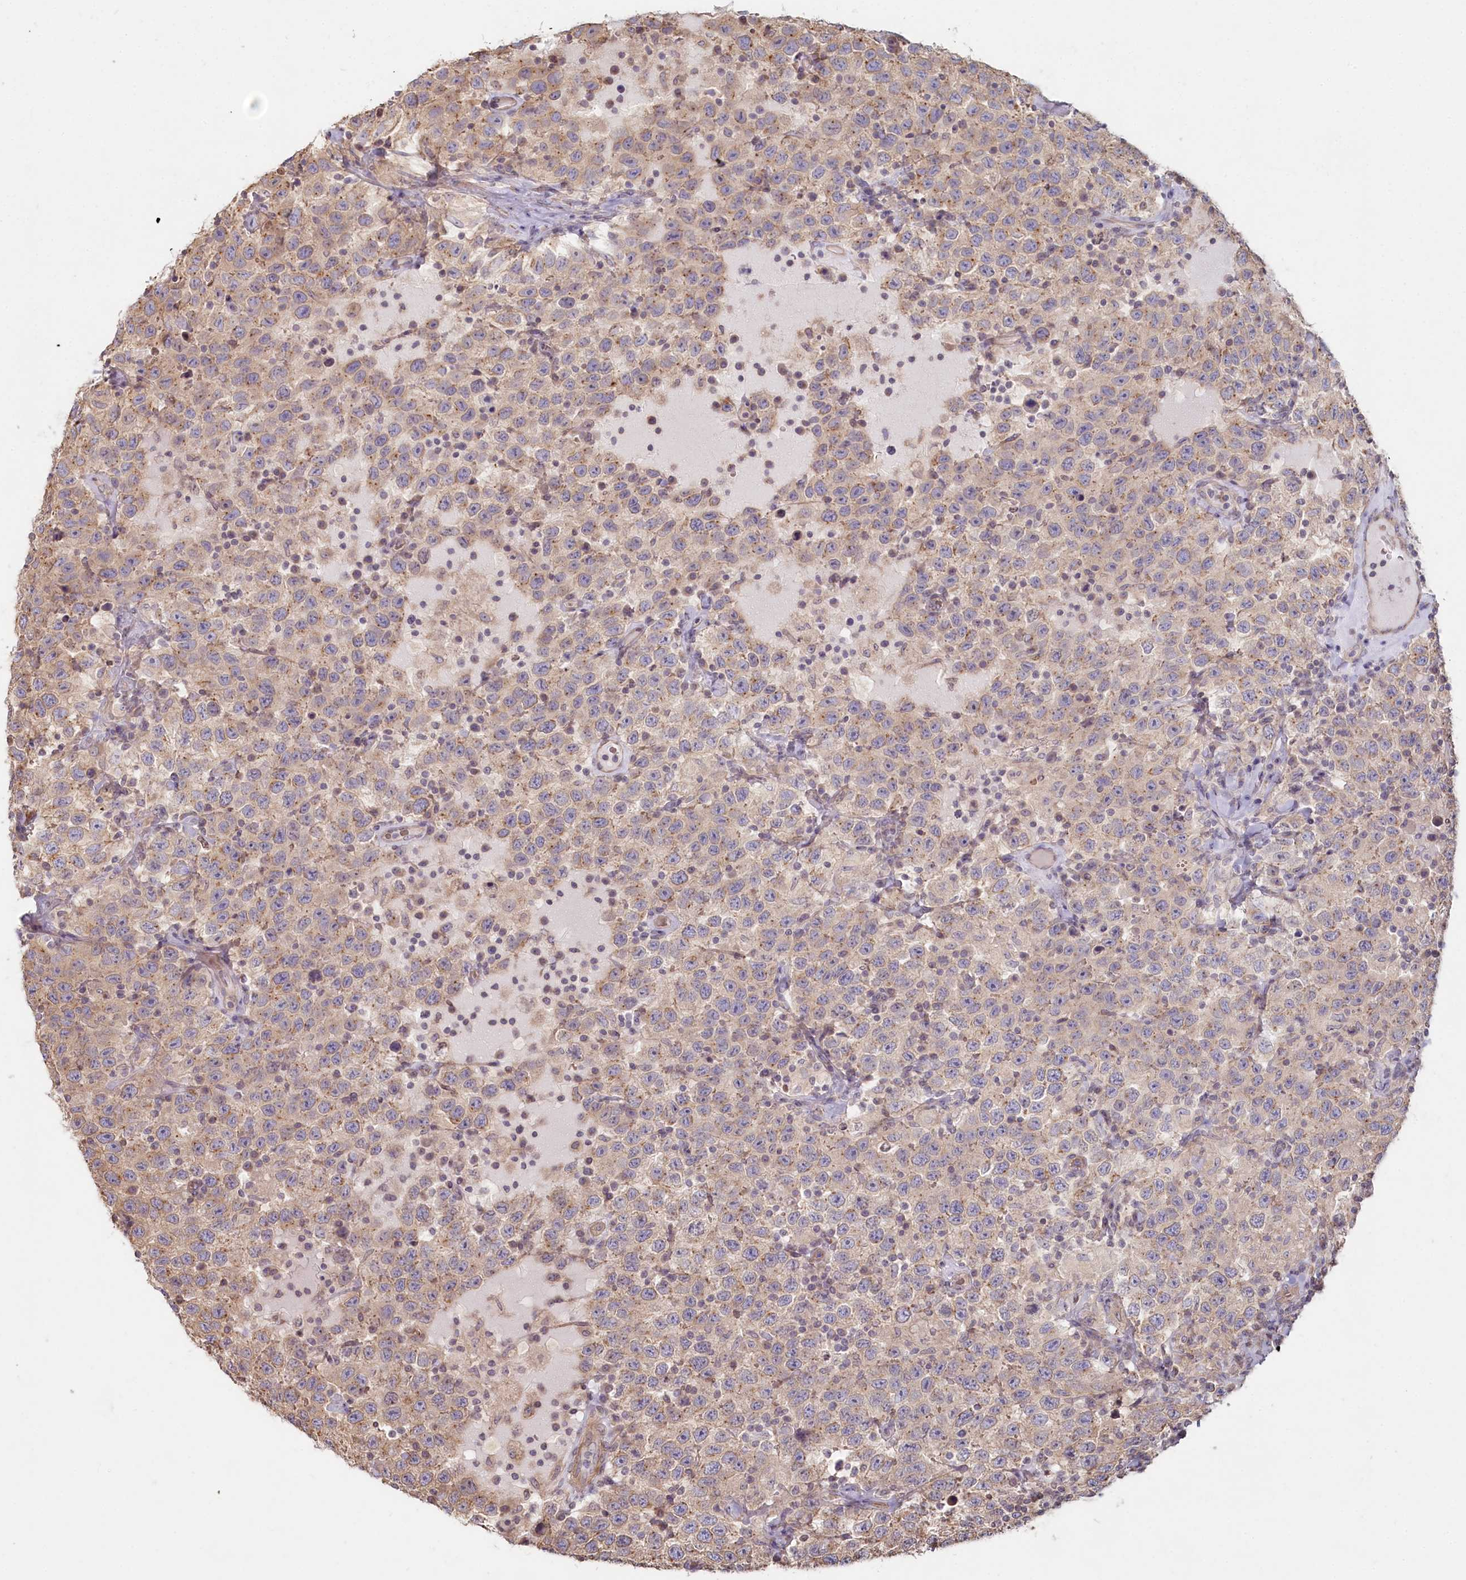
{"staining": {"intensity": "weak", "quantity": "25%-75%", "location": "cytoplasmic/membranous"}, "tissue": "testis cancer", "cell_type": "Tumor cells", "image_type": "cancer", "snomed": [{"axis": "morphology", "description": "Seminoma, NOS"}, {"axis": "topography", "description": "Testis"}], "caption": "Weak cytoplasmic/membranous protein staining is identified in approximately 25%-75% of tumor cells in testis cancer (seminoma). The protein of interest is stained brown, and the nuclei are stained in blue (DAB IHC with brightfield microscopy, high magnification).", "gene": "TCHP", "patient": {"sex": "male", "age": 41}}